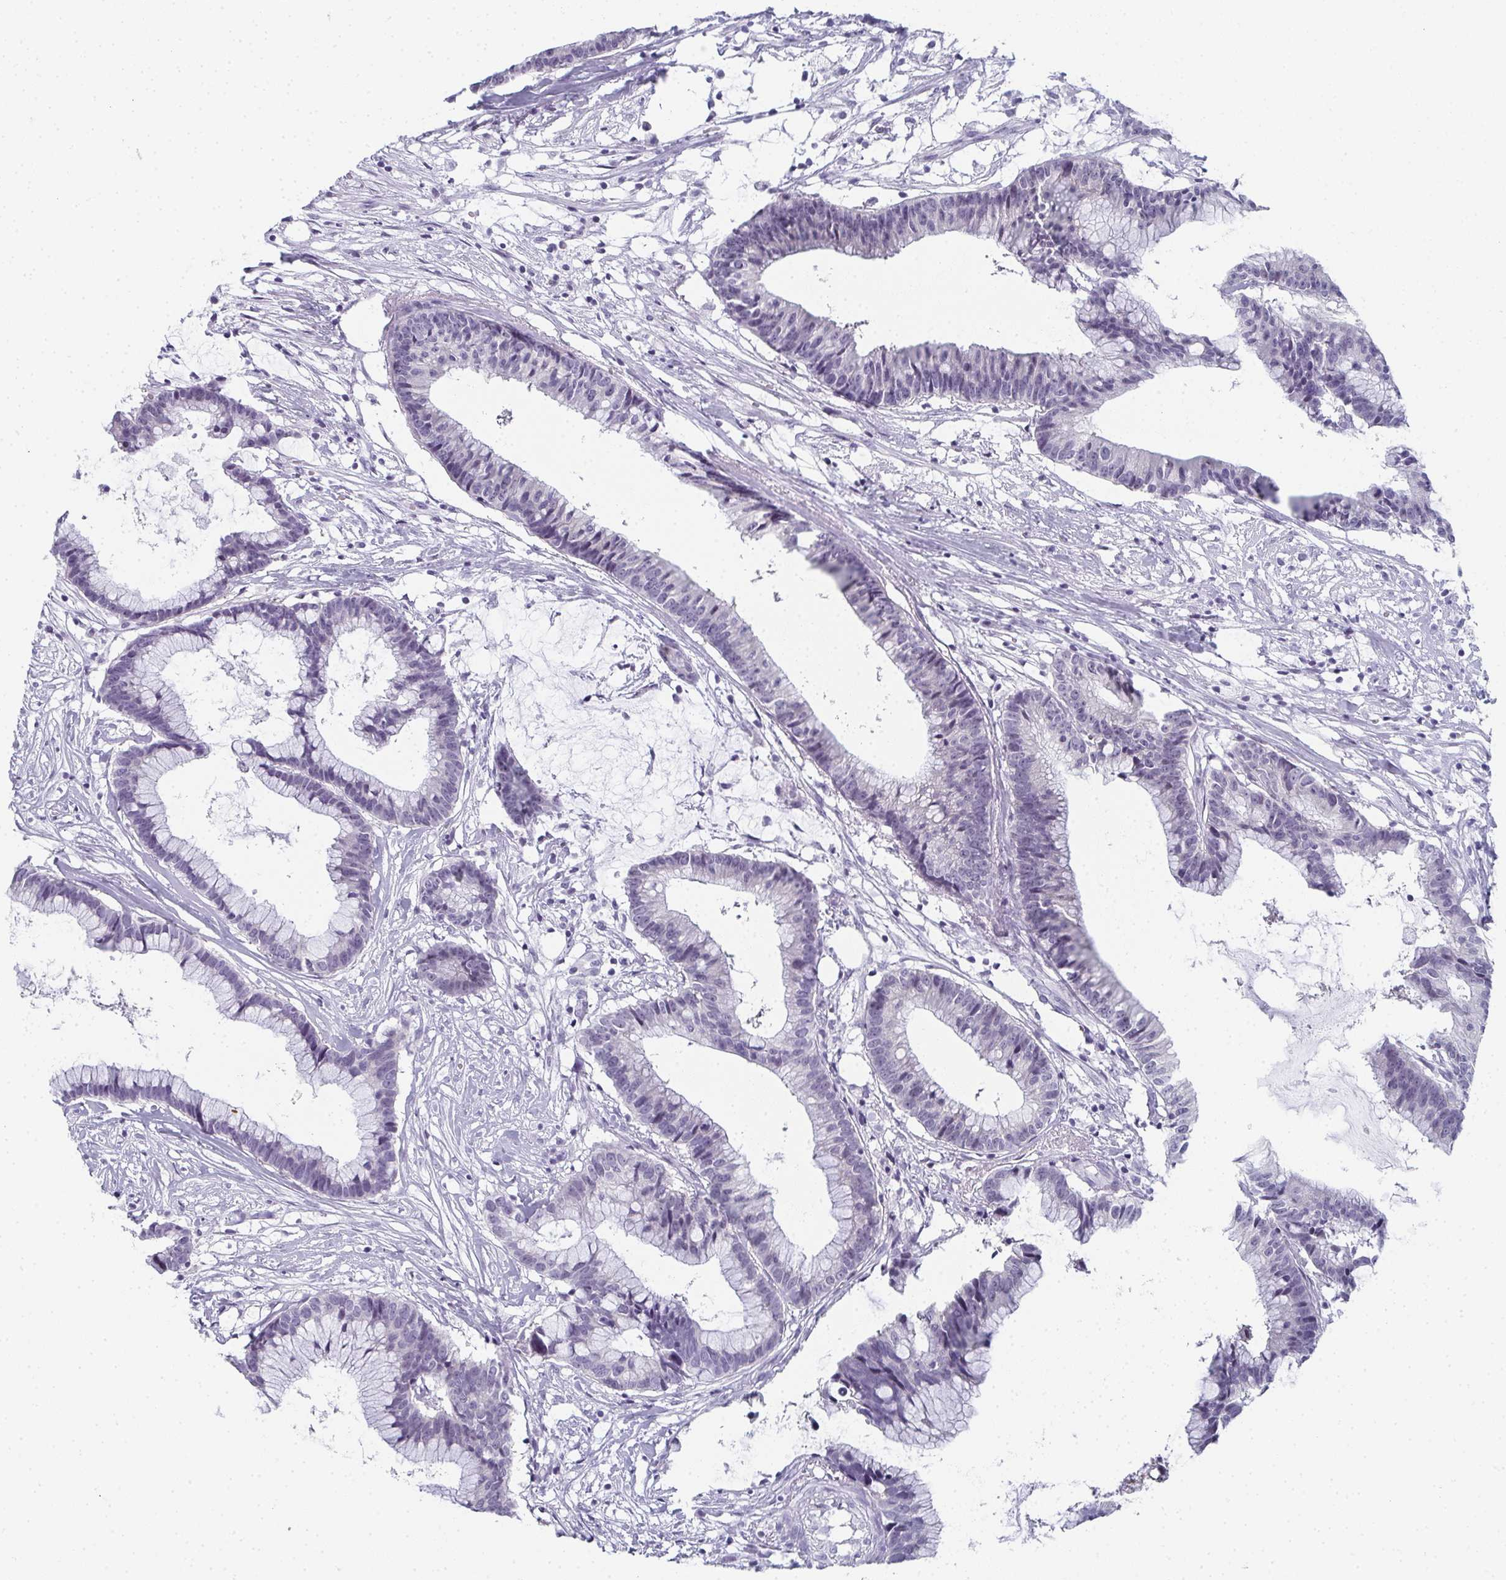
{"staining": {"intensity": "negative", "quantity": "none", "location": "none"}, "tissue": "colorectal cancer", "cell_type": "Tumor cells", "image_type": "cancer", "snomed": [{"axis": "morphology", "description": "Adenocarcinoma, NOS"}, {"axis": "topography", "description": "Colon"}], "caption": "DAB immunohistochemical staining of colorectal adenocarcinoma demonstrates no significant positivity in tumor cells.", "gene": "PYCR3", "patient": {"sex": "female", "age": 78}}